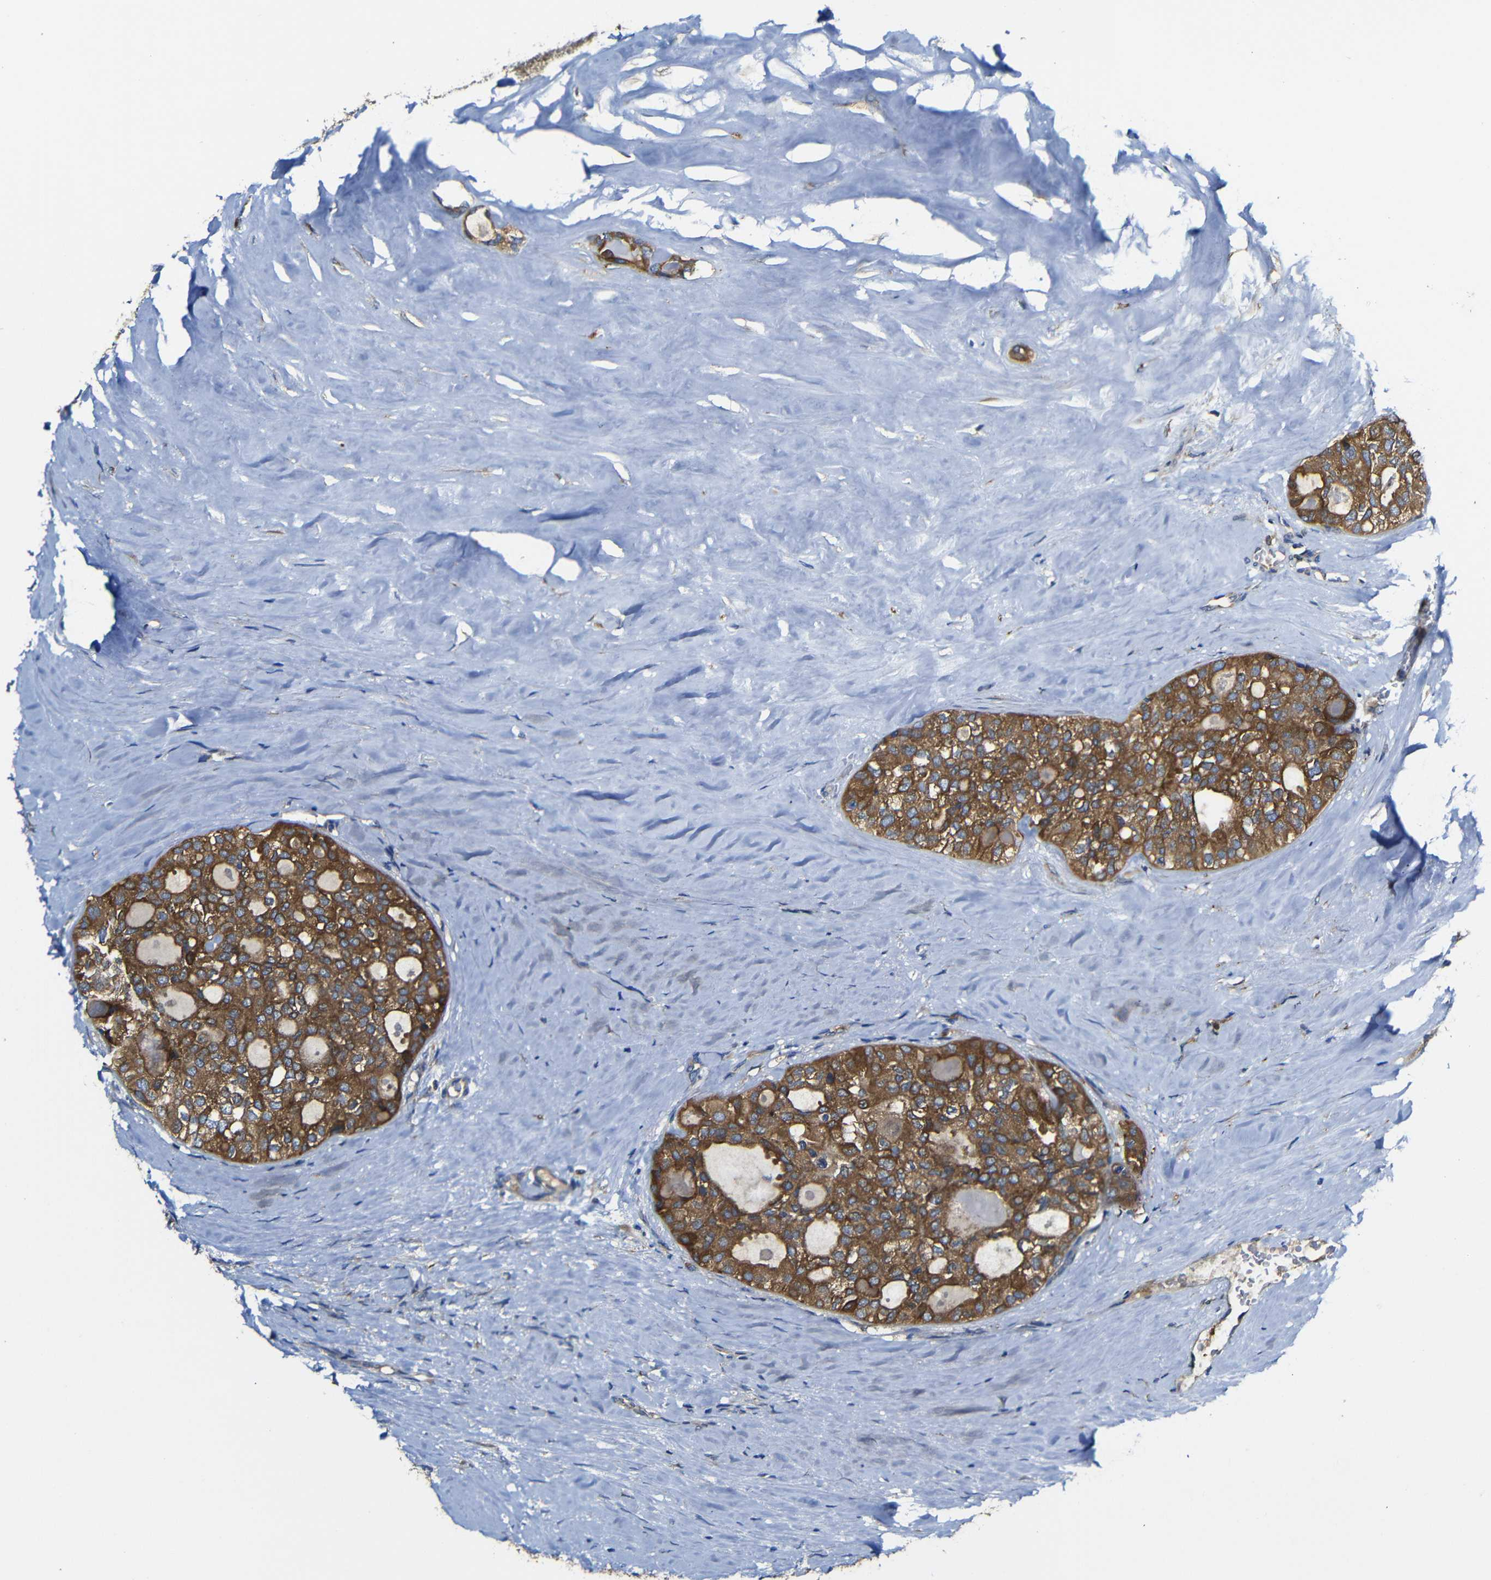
{"staining": {"intensity": "moderate", "quantity": ">75%", "location": "cytoplasmic/membranous"}, "tissue": "thyroid cancer", "cell_type": "Tumor cells", "image_type": "cancer", "snomed": [{"axis": "morphology", "description": "Follicular adenoma carcinoma, NOS"}, {"axis": "topography", "description": "Thyroid gland"}], "caption": "Follicular adenoma carcinoma (thyroid) tissue reveals moderate cytoplasmic/membranous staining in approximately >75% of tumor cells, visualized by immunohistochemistry. (Stains: DAB in brown, nuclei in blue, Microscopy: brightfield microscopy at high magnification).", "gene": "CLCC1", "patient": {"sex": "male", "age": 75}}